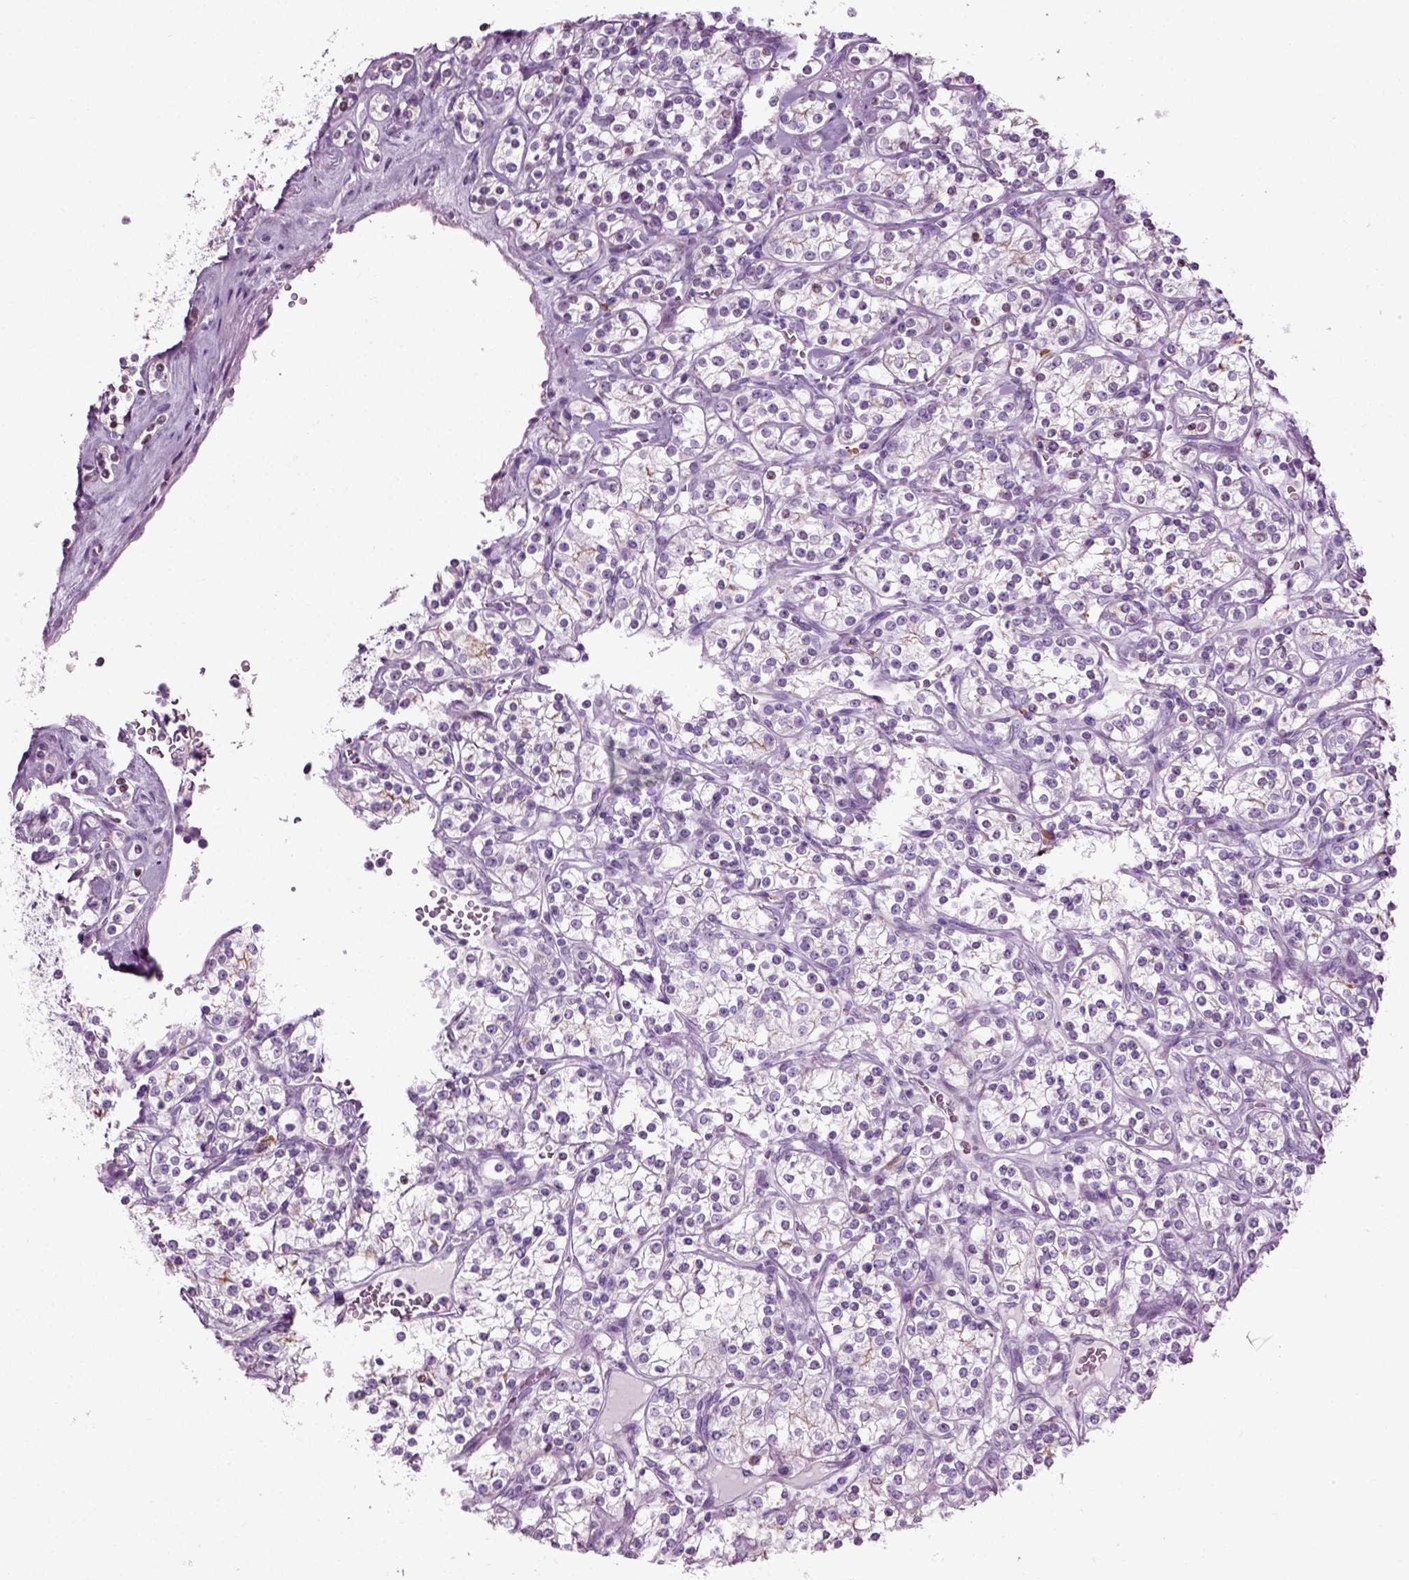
{"staining": {"intensity": "weak", "quantity": "<25%", "location": "cytoplasmic/membranous"}, "tissue": "renal cancer", "cell_type": "Tumor cells", "image_type": "cancer", "snomed": [{"axis": "morphology", "description": "Adenocarcinoma, NOS"}, {"axis": "topography", "description": "Kidney"}], "caption": "Renal adenocarcinoma was stained to show a protein in brown. There is no significant positivity in tumor cells.", "gene": "SLC26A8", "patient": {"sex": "male", "age": 77}}